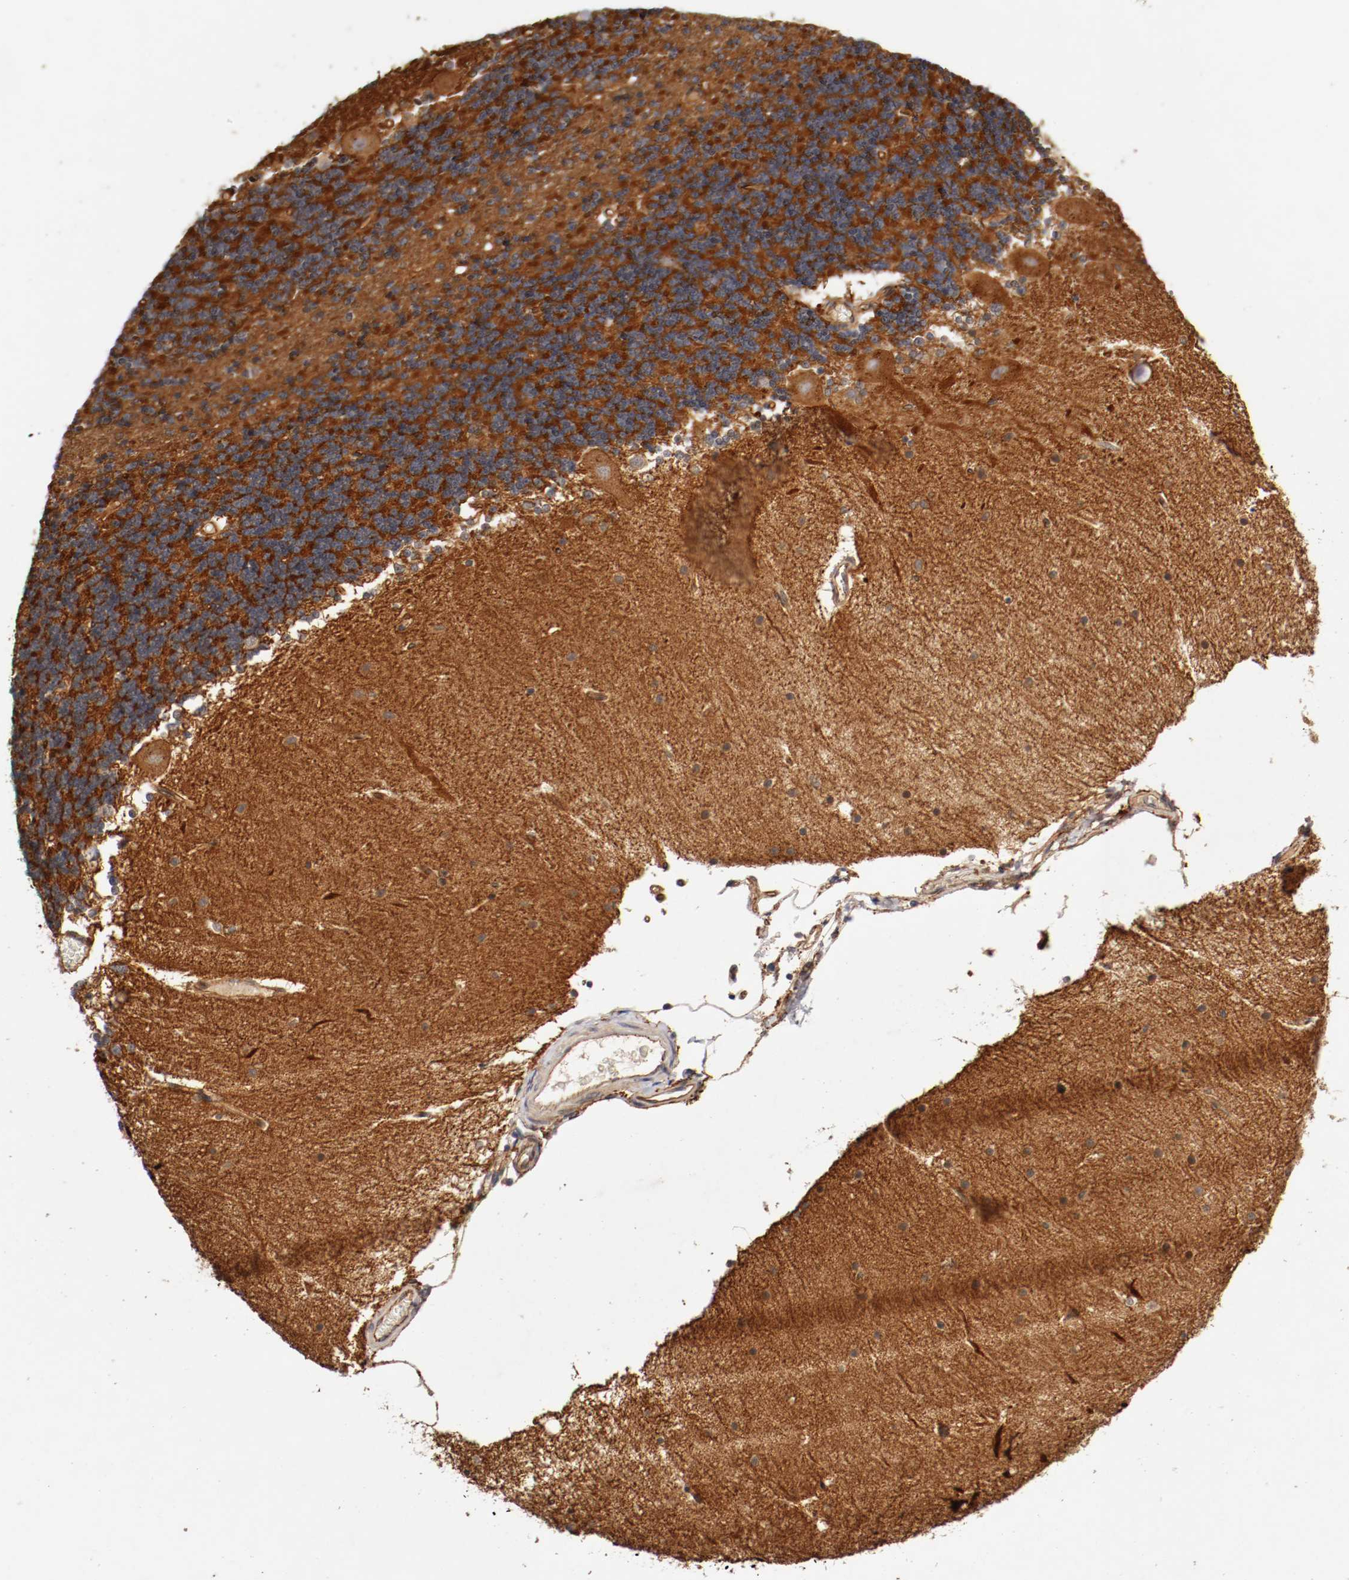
{"staining": {"intensity": "negative", "quantity": "none", "location": "none"}, "tissue": "cerebellum", "cell_type": "Cells in granular layer", "image_type": "normal", "snomed": [{"axis": "morphology", "description": "Normal tissue, NOS"}, {"axis": "topography", "description": "Cerebellum"}], "caption": "IHC image of unremarkable cerebellum: cerebellum stained with DAB demonstrates no significant protein expression in cells in granular layer.", "gene": "TYK2", "patient": {"sex": "female", "age": 54}}